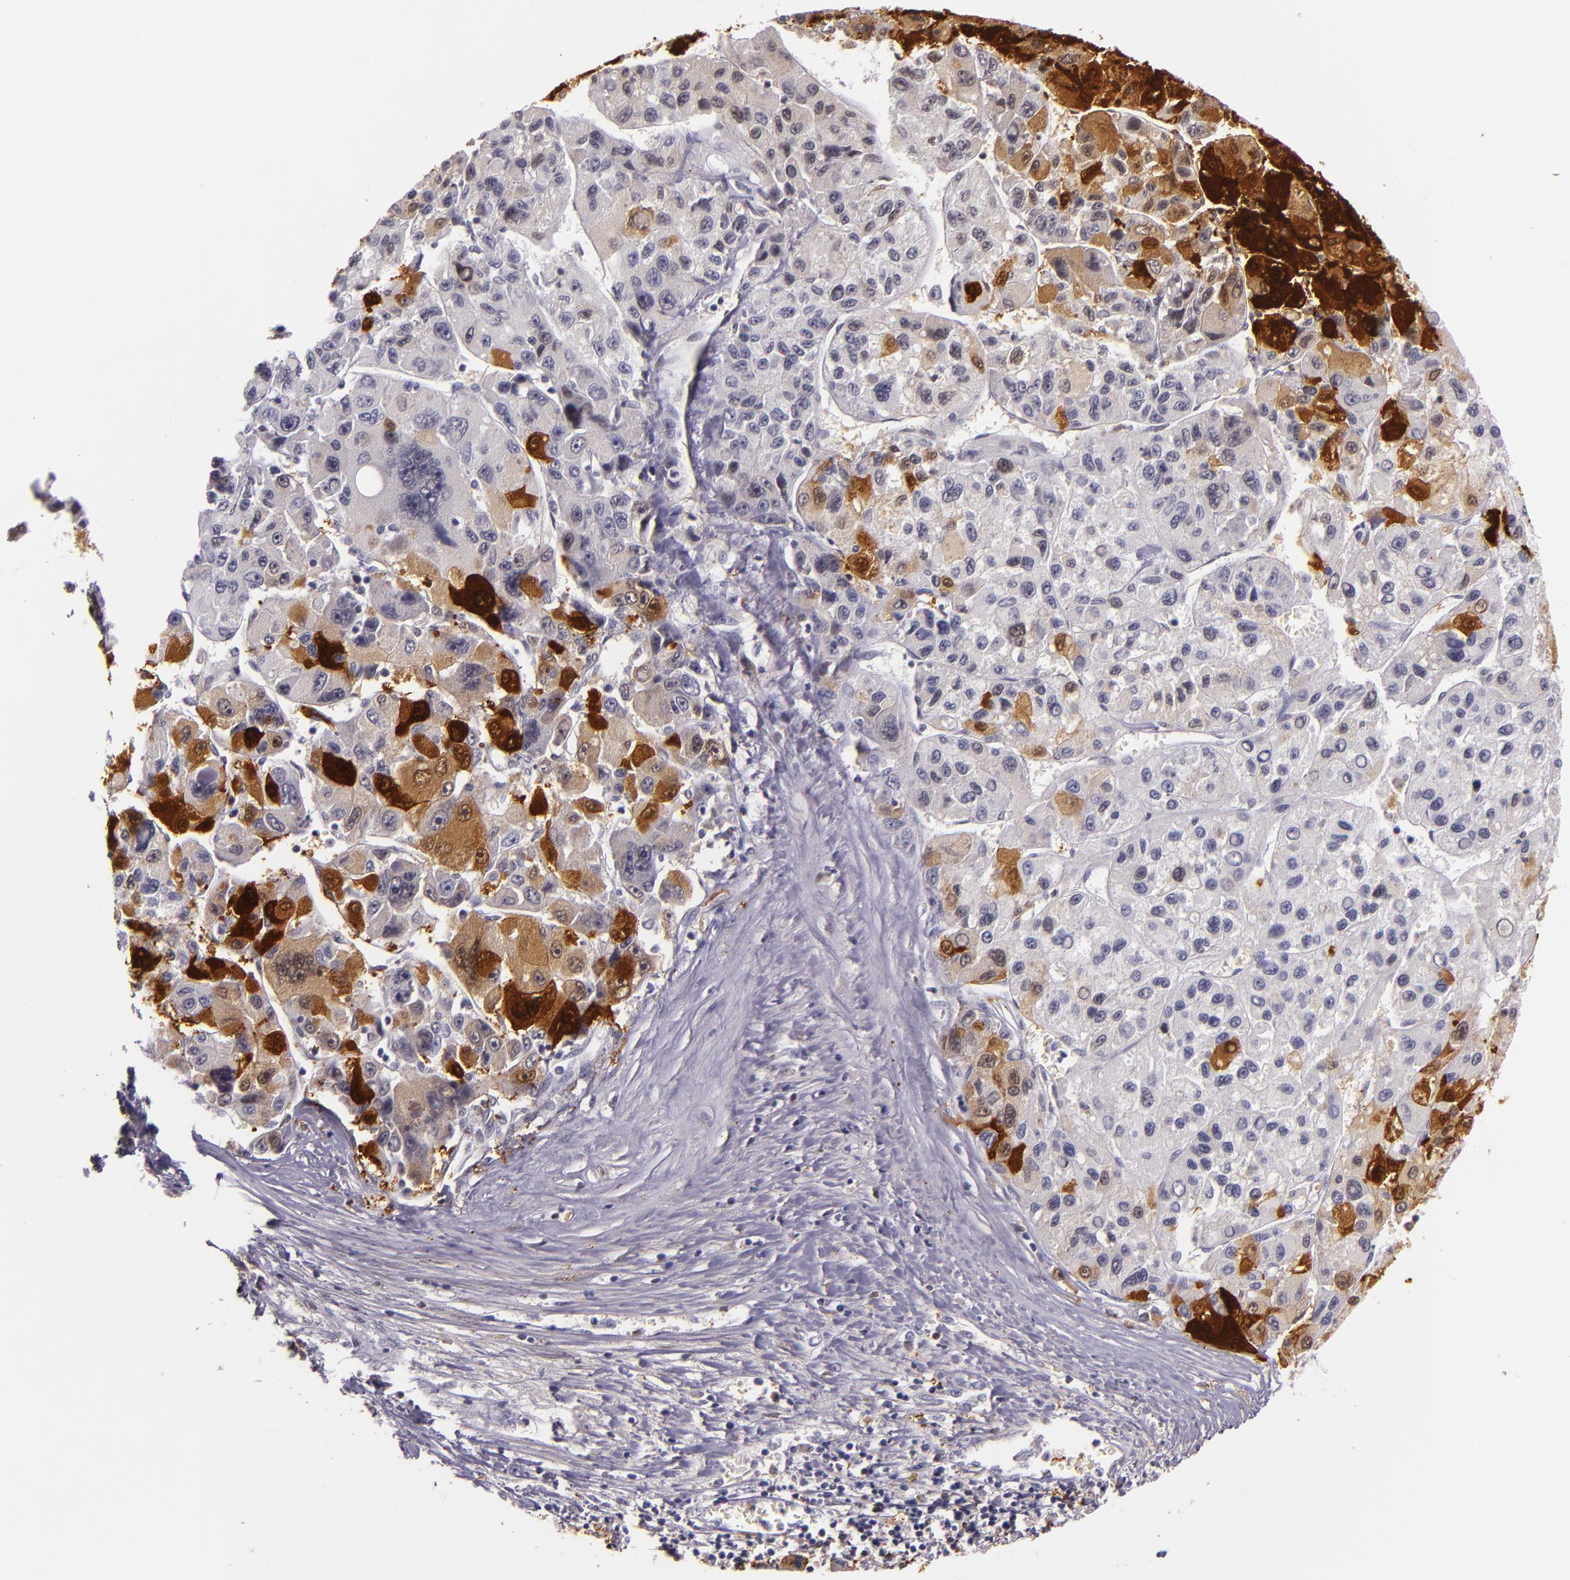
{"staining": {"intensity": "strong", "quantity": "<25%", "location": "cytoplasmic/membranous,nuclear"}, "tissue": "liver cancer", "cell_type": "Tumor cells", "image_type": "cancer", "snomed": [{"axis": "morphology", "description": "Carcinoma, Hepatocellular, NOS"}, {"axis": "topography", "description": "Liver"}], "caption": "This photomicrograph displays immunohistochemistry staining of human hepatocellular carcinoma (liver), with medium strong cytoplasmic/membranous and nuclear positivity in approximately <25% of tumor cells.", "gene": "MT1A", "patient": {"sex": "male", "age": 64}}